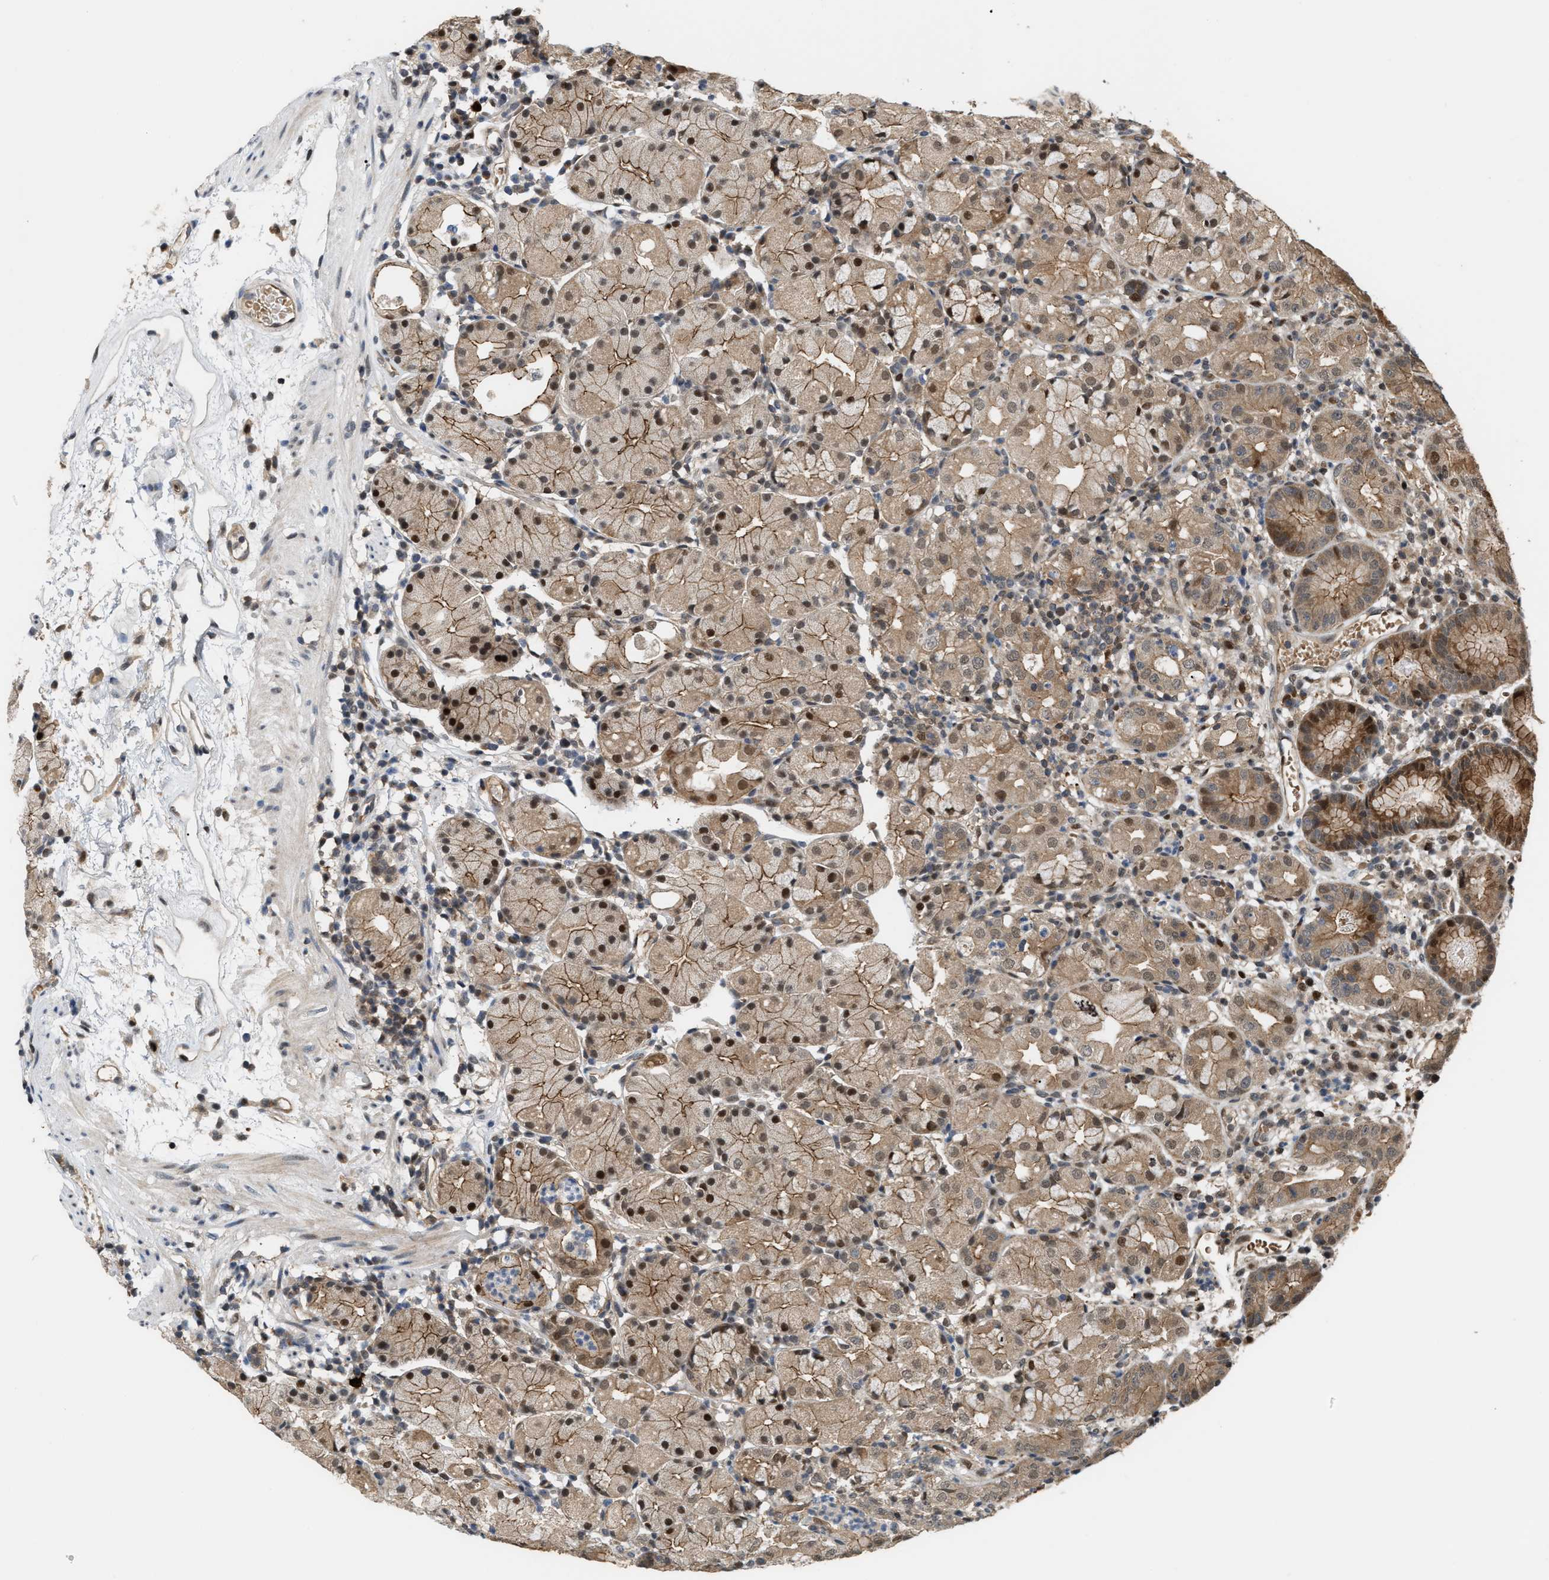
{"staining": {"intensity": "moderate", "quantity": ">75%", "location": "cytoplasmic/membranous"}, "tissue": "stomach", "cell_type": "Glandular cells", "image_type": "normal", "snomed": [{"axis": "morphology", "description": "Normal tissue, NOS"}, {"axis": "topography", "description": "Stomach"}, {"axis": "topography", "description": "Stomach, lower"}], "caption": "An immunohistochemistry (IHC) photomicrograph of normal tissue is shown. Protein staining in brown highlights moderate cytoplasmic/membranous positivity in stomach within glandular cells.", "gene": "RFFL", "patient": {"sex": "female", "age": 75}}